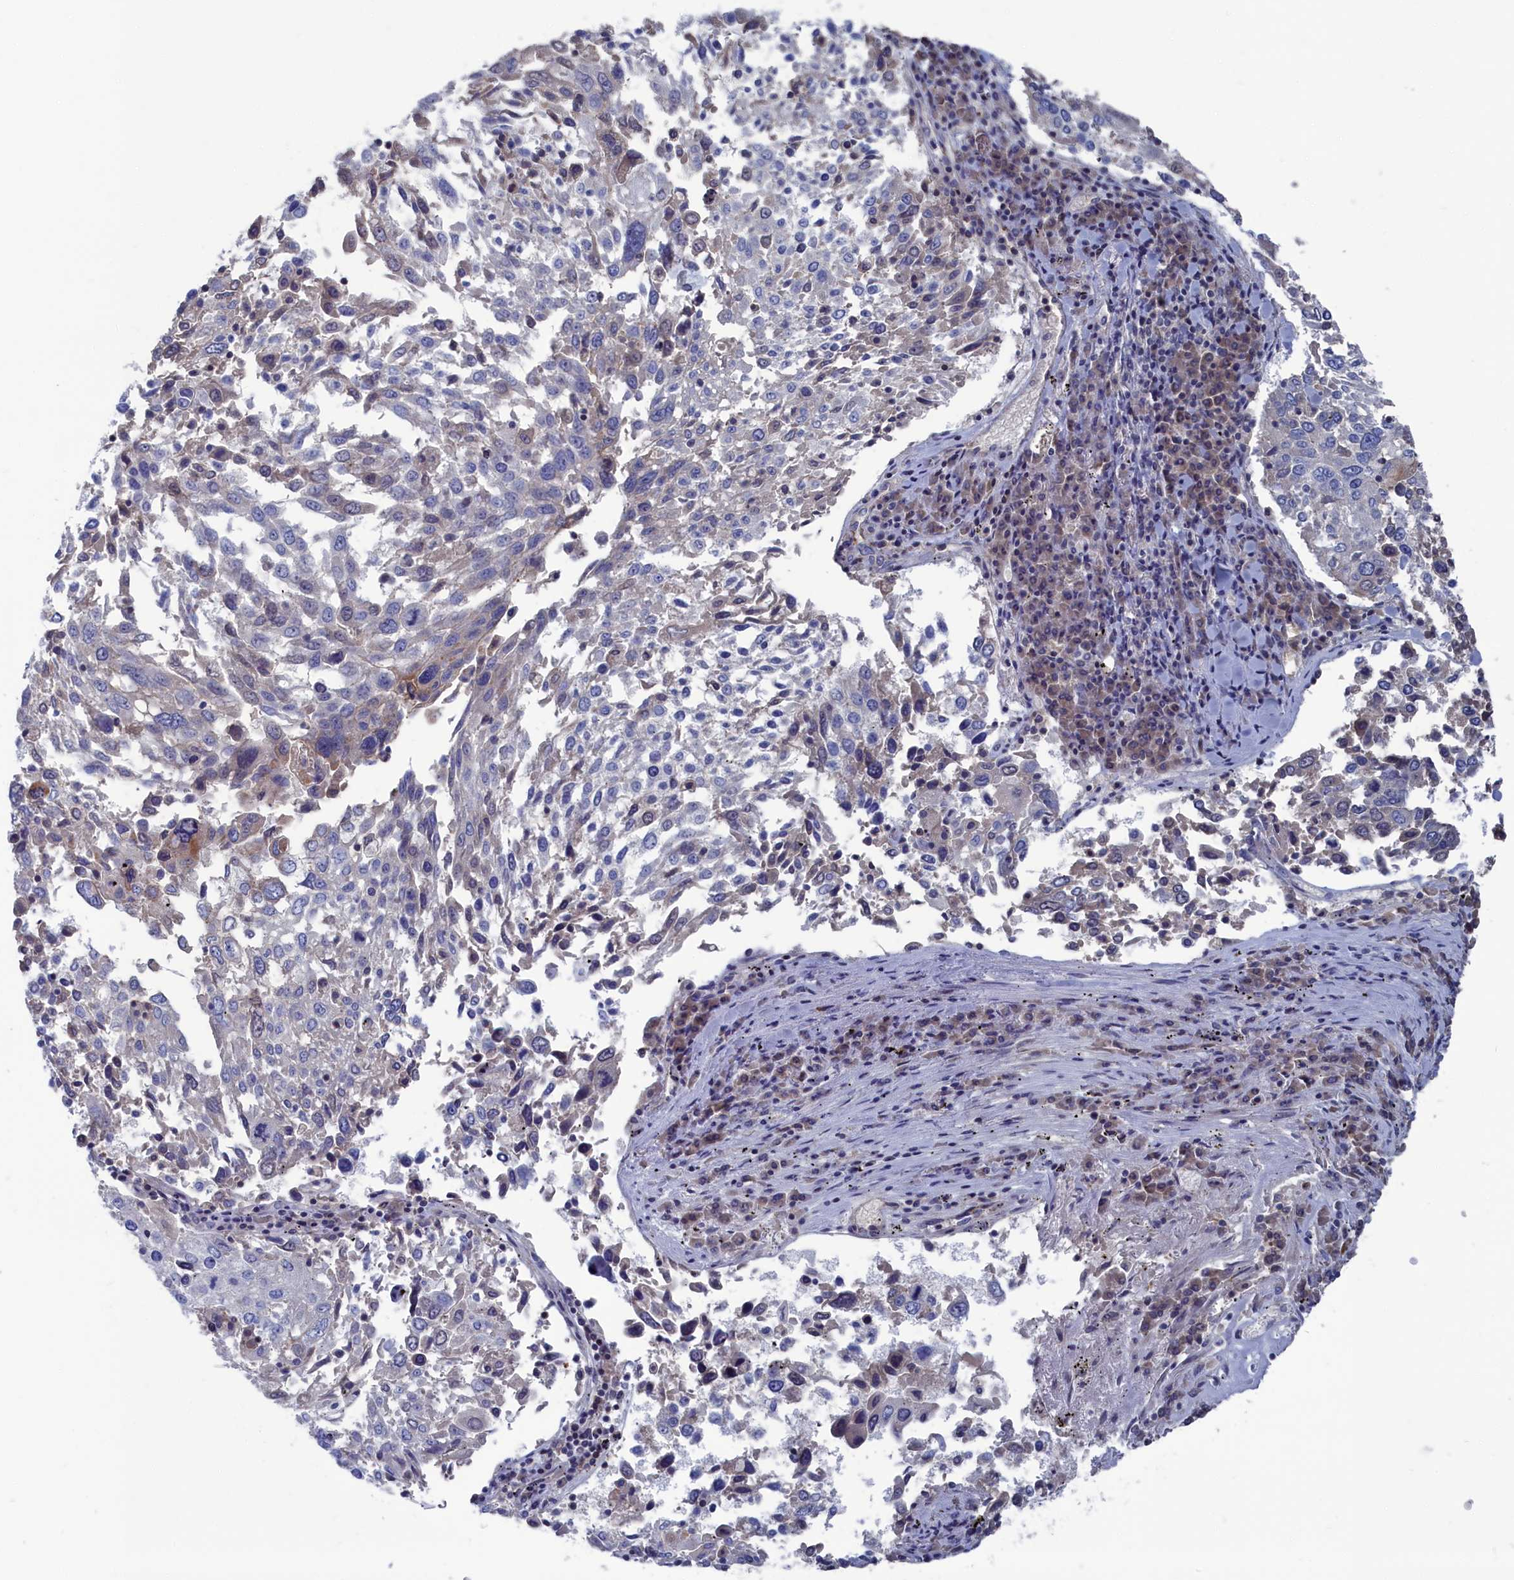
{"staining": {"intensity": "weak", "quantity": "<25%", "location": "cytoplasmic/membranous"}, "tissue": "lung cancer", "cell_type": "Tumor cells", "image_type": "cancer", "snomed": [{"axis": "morphology", "description": "Squamous cell carcinoma, NOS"}, {"axis": "topography", "description": "Lung"}], "caption": "High power microscopy histopathology image of an IHC photomicrograph of lung cancer, revealing no significant positivity in tumor cells. Nuclei are stained in blue.", "gene": "CEND1", "patient": {"sex": "male", "age": 65}}